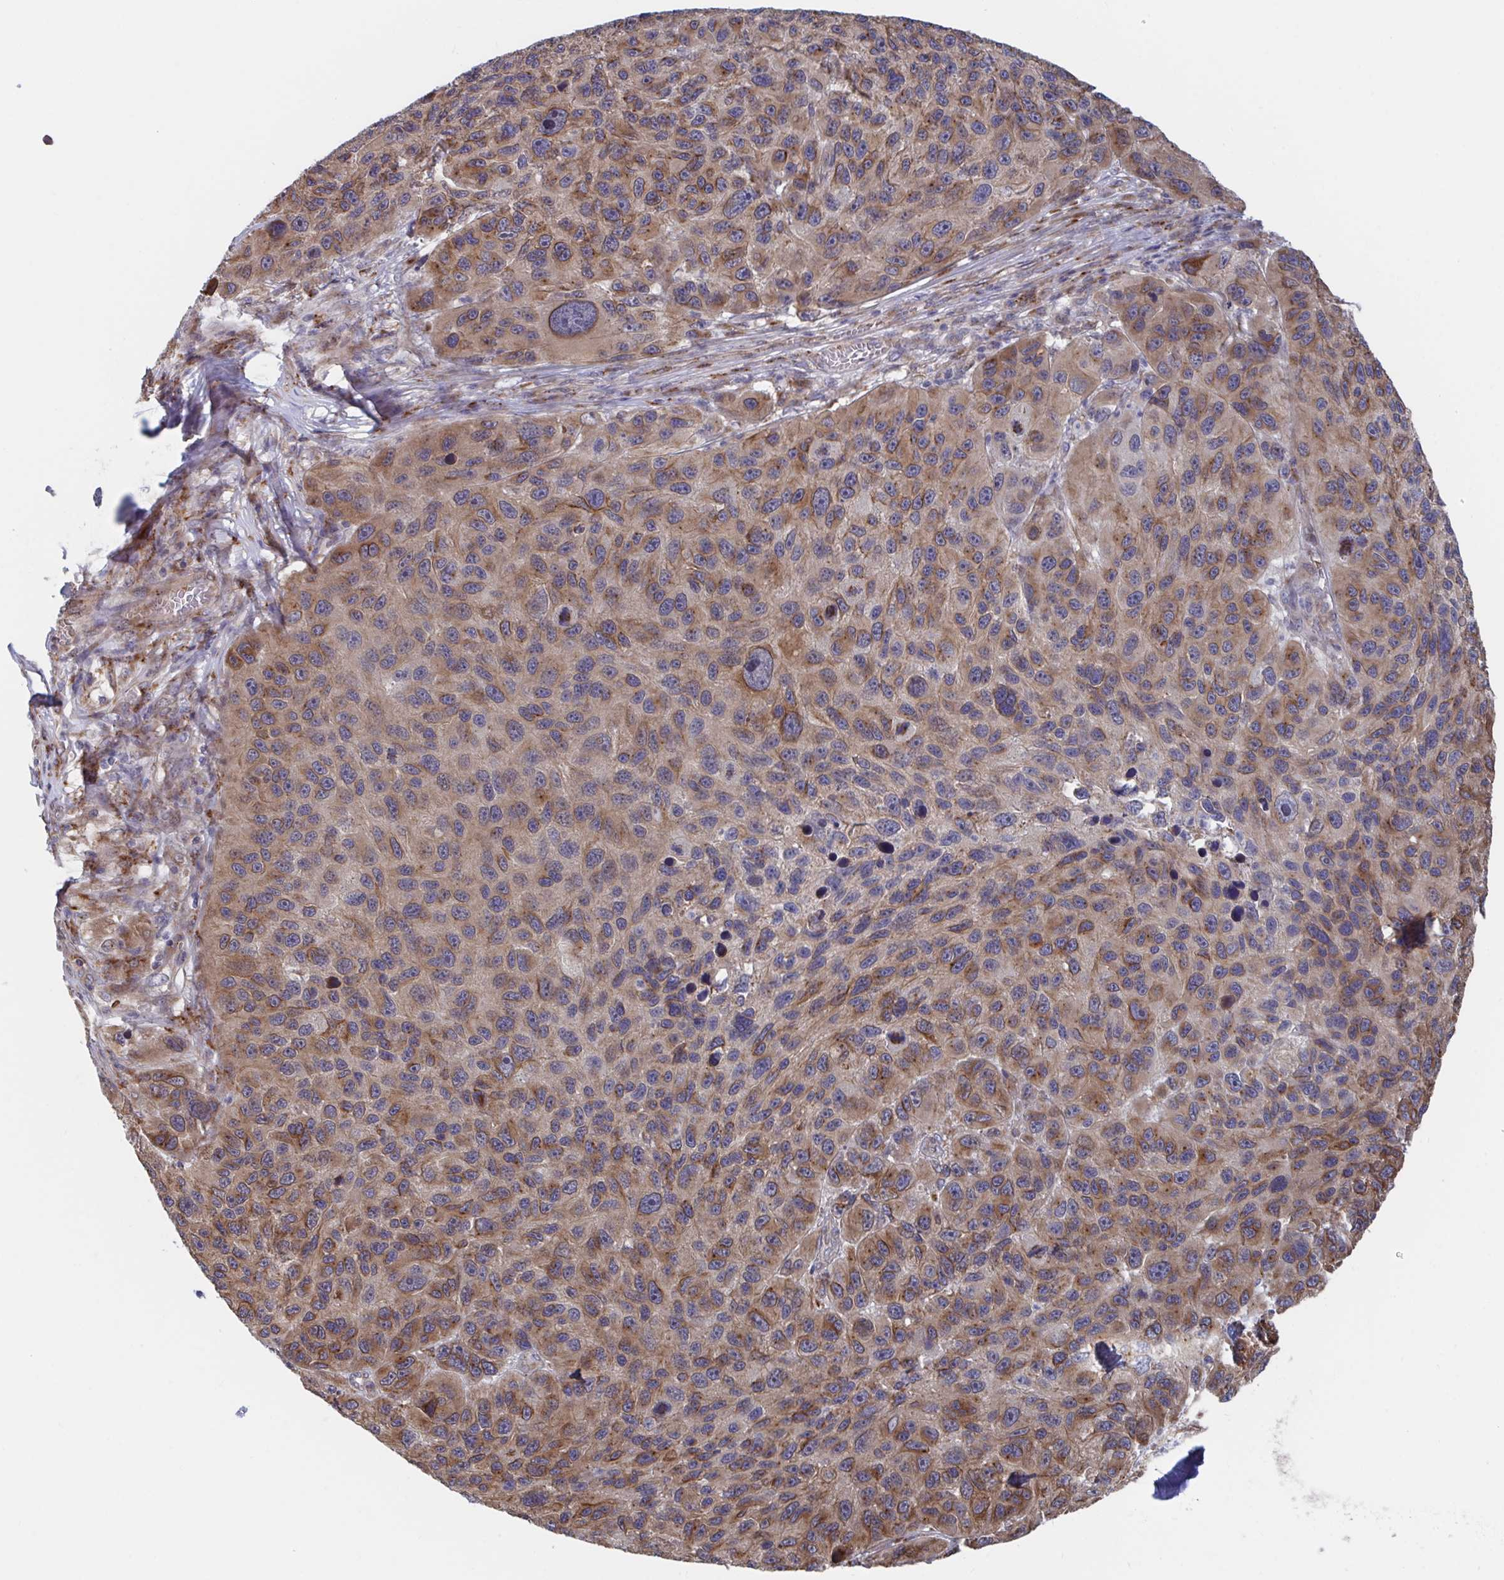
{"staining": {"intensity": "moderate", "quantity": ">75%", "location": "cytoplasmic/membranous"}, "tissue": "melanoma", "cell_type": "Tumor cells", "image_type": "cancer", "snomed": [{"axis": "morphology", "description": "Malignant melanoma, NOS"}, {"axis": "topography", "description": "Skin"}], "caption": "Approximately >75% of tumor cells in human melanoma display moderate cytoplasmic/membranous protein expression as visualized by brown immunohistochemical staining.", "gene": "FJX1", "patient": {"sex": "male", "age": 53}}